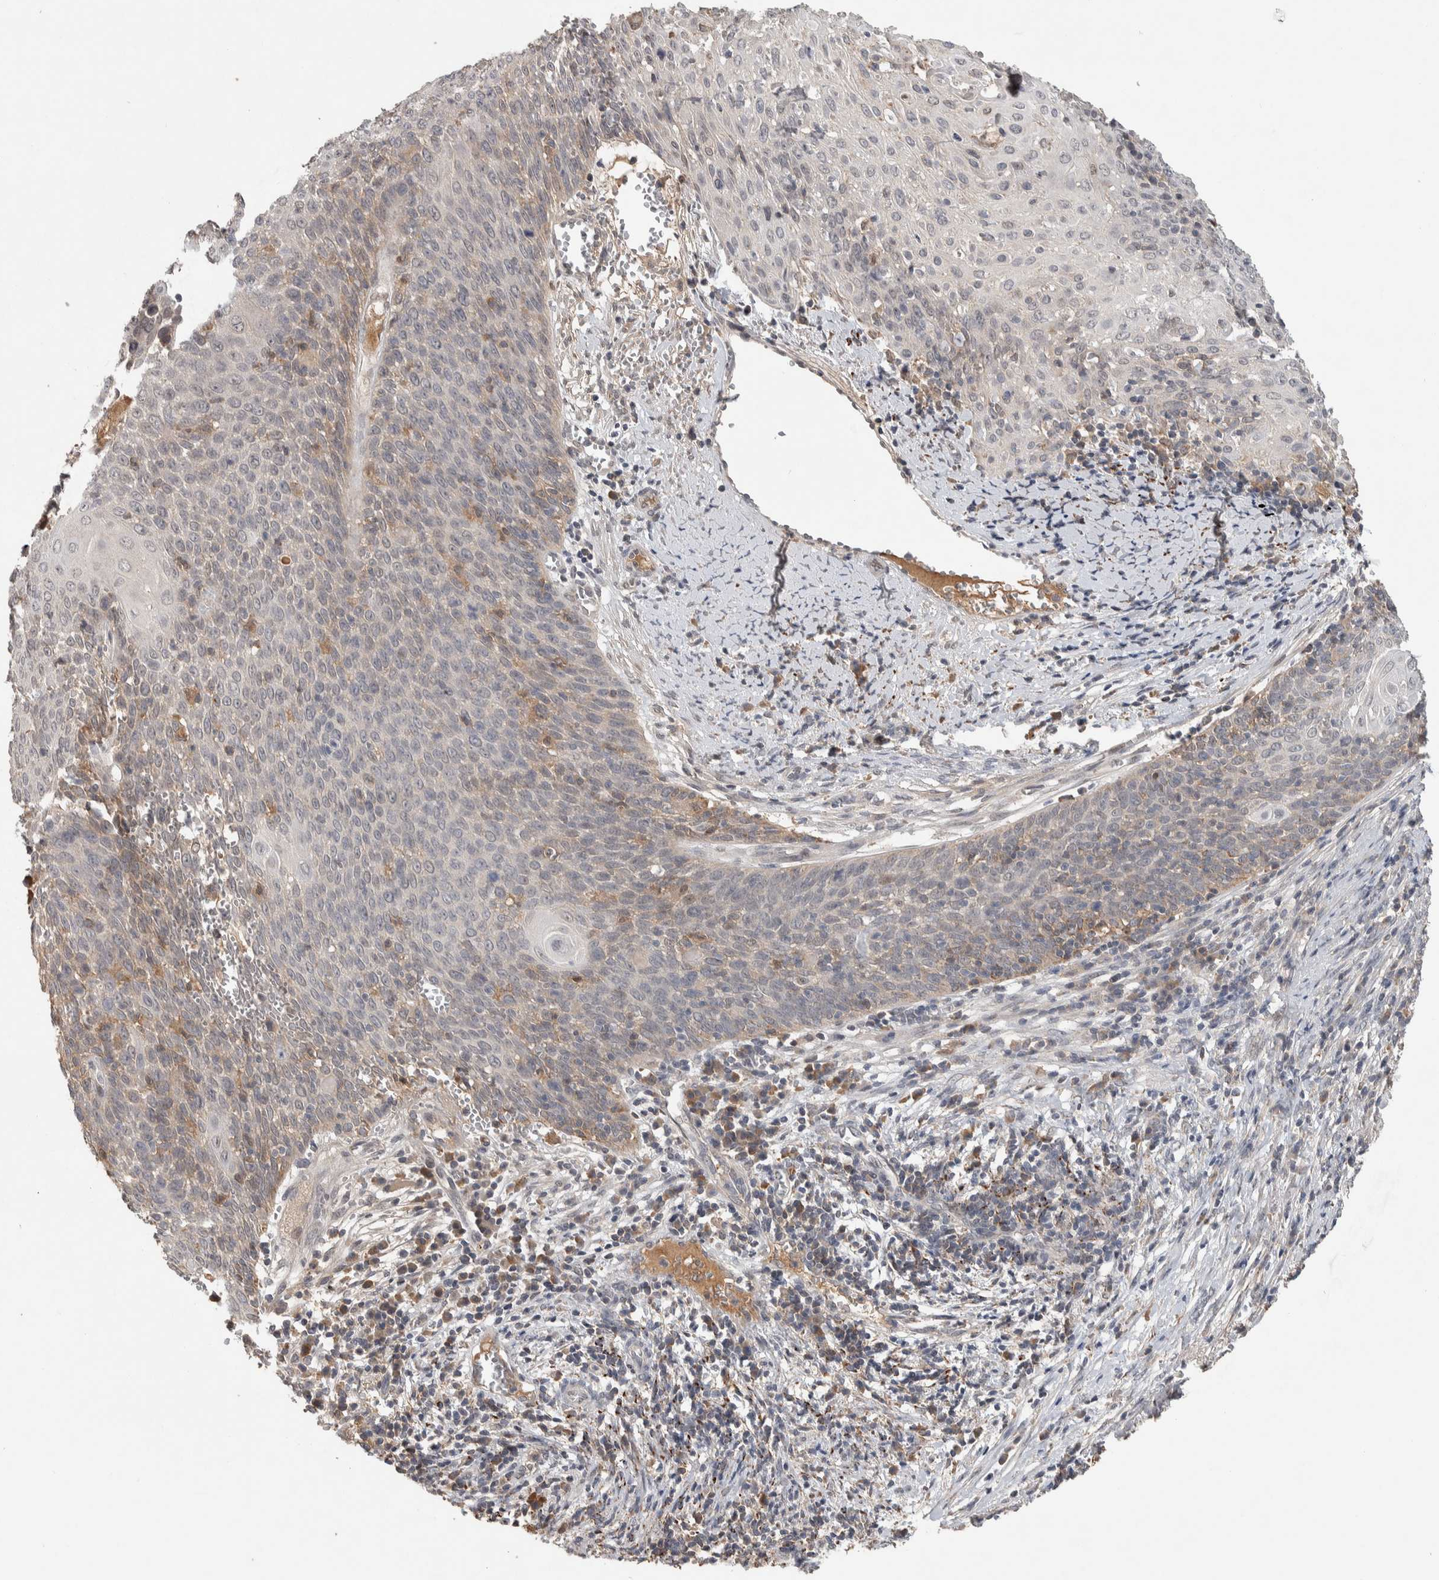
{"staining": {"intensity": "weak", "quantity": "<25%", "location": "cytoplasmic/membranous"}, "tissue": "cervical cancer", "cell_type": "Tumor cells", "image_type": "cancer", "snomed": [{"axis": "morphology", "description": "Squamous cell carcinoma, NOS"}, {"axis": "topography", "description": "Cervix"}], "caption": "There is no significant staining in tumor cells of squamous cell carcinoma (cervical). Nuclei are stained in blue.", "gene": "CHRM3", "patient": {"sex": "female", "age": 39}}